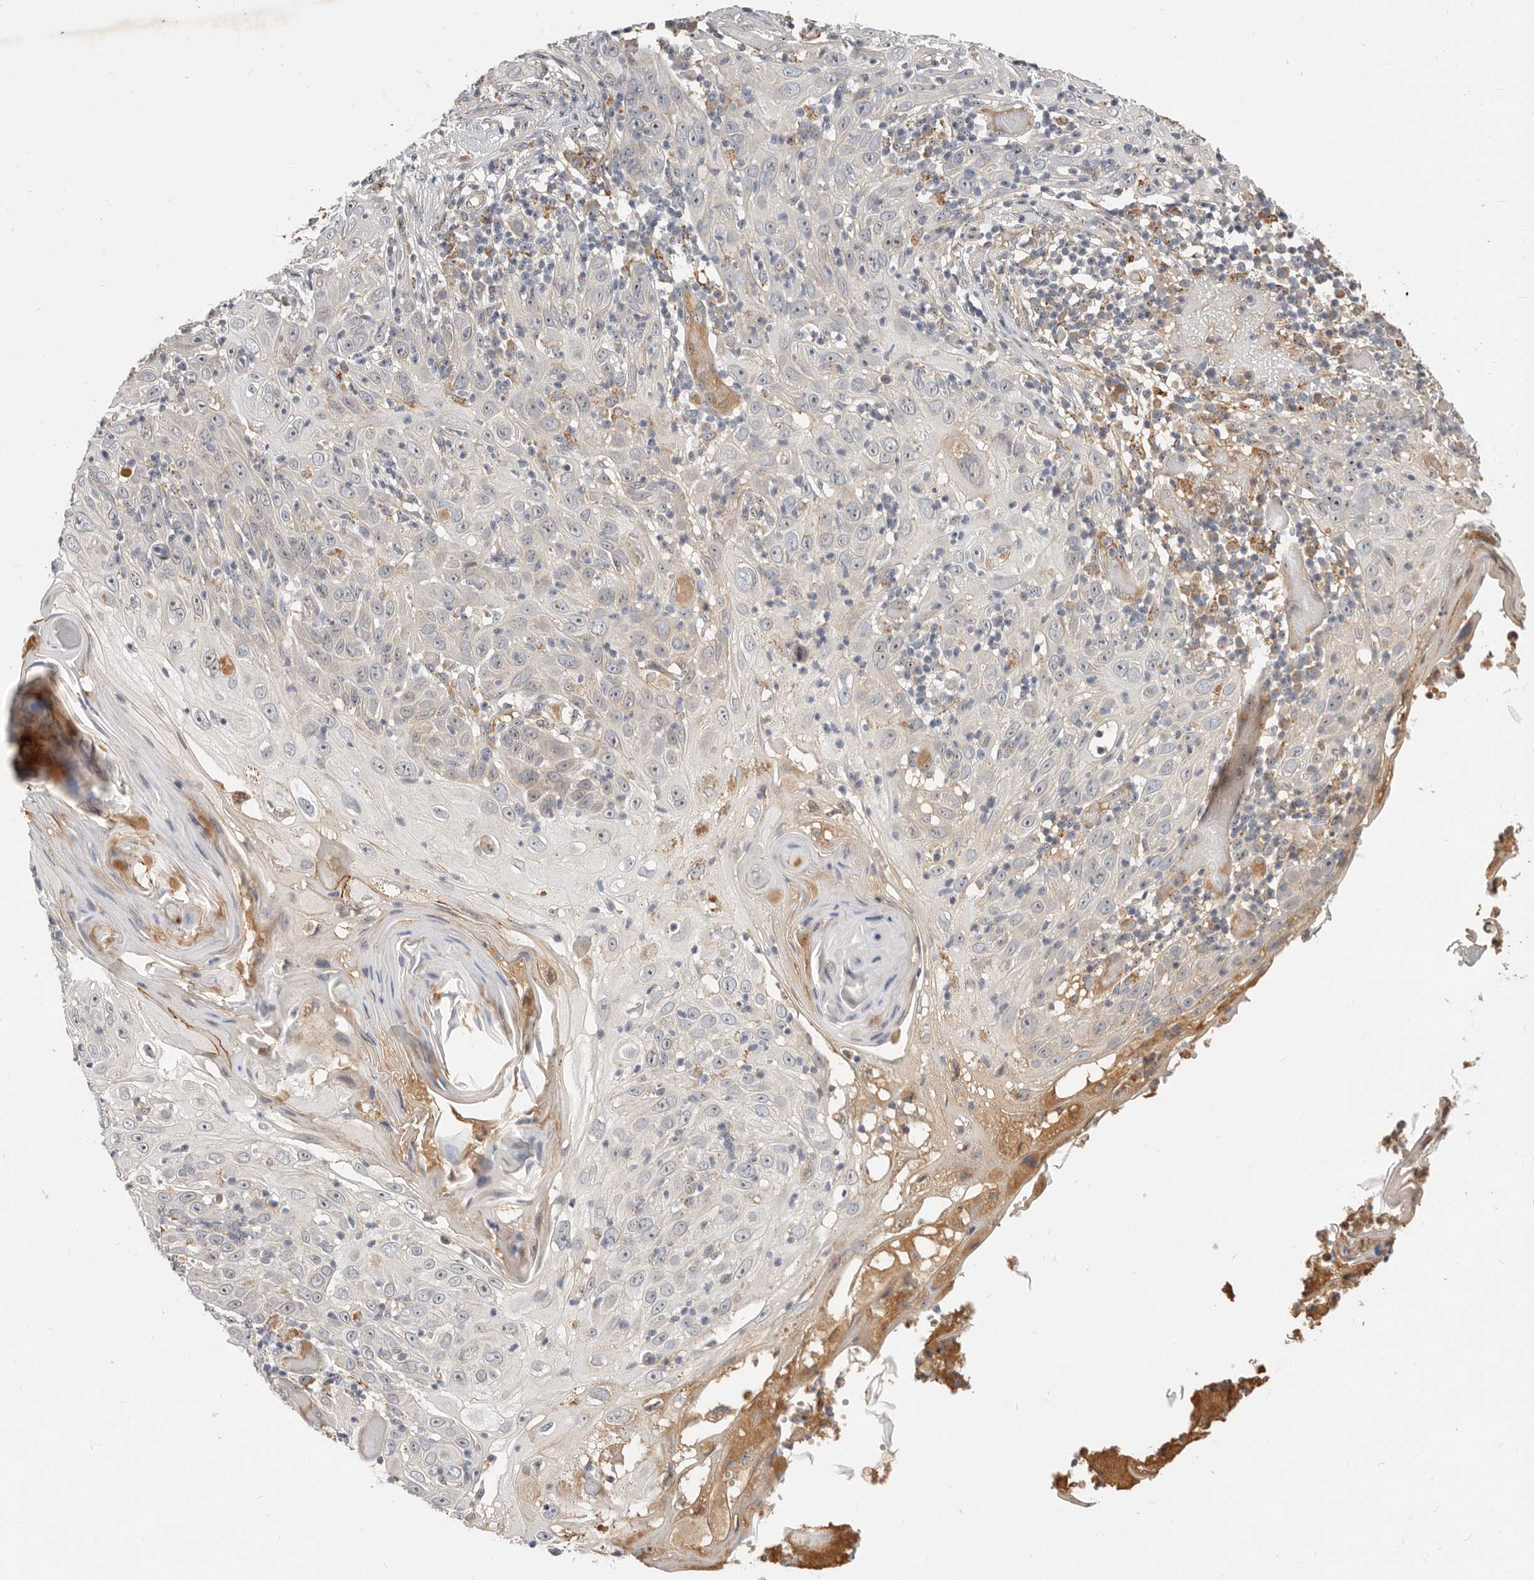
{"staining": {"intensity": "negative", "quantity": "none", "location": "none"}, "tissue": "skin cancer", "cell_type": "Tumor cells", "image_type": "cancer", "snomed": [{"axis": "morphology", "description": "Squamous cell carcinoma, NOS"}, {"axis": "topography", "description": "Skin"}], "caption": "Tumor cells show no significant expression in skin cancer.", "gene": "MICALL2", "patient": {"sex": "female", "age": 88}}